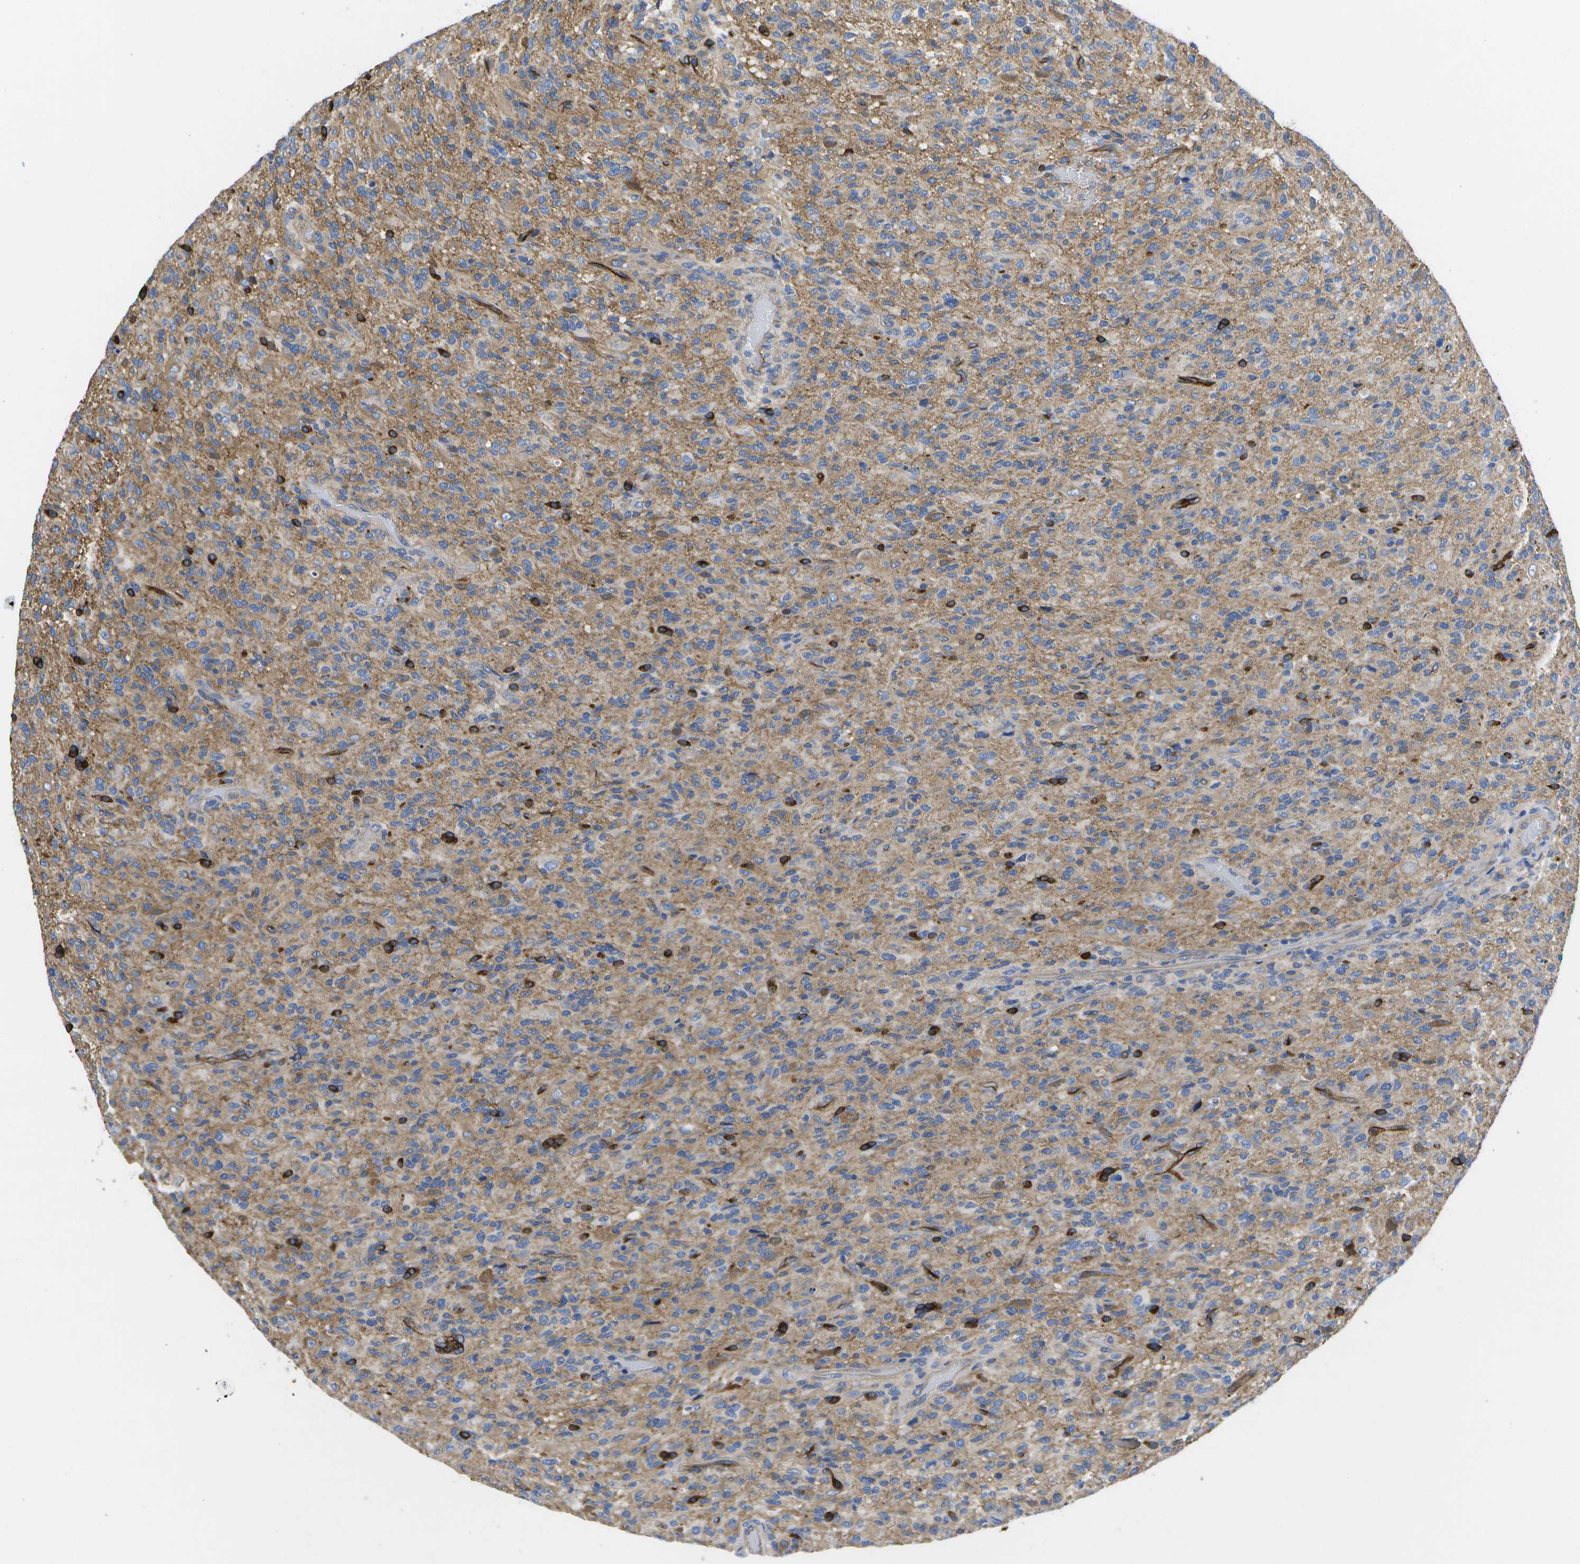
{"staining": {"intensity": "moderate", "quantity": ">75%", "location": "cytoplasmic/membranous"}, "tissue": "glioma", "cell_type": "Tumor cells", "image_type": "cancer", "snomed": [{"axis": "morphology", "description": "Glioma, malignant, High grade"}, {"axis": "topography", "description": "Brain"}], "caption": "IHC histopathology image of neoplastic tissue: human malignant glioma (high-grade) stained using immunohistochemistry demonstrates medium levels of moderate protein expression localized specifically in the cytoplasmic/membranous of tumor cells, appearing as a cytoplasmic/membranous brown color.", "gene": "DYSF", "patient": {"sex": "male", "age": 71}}